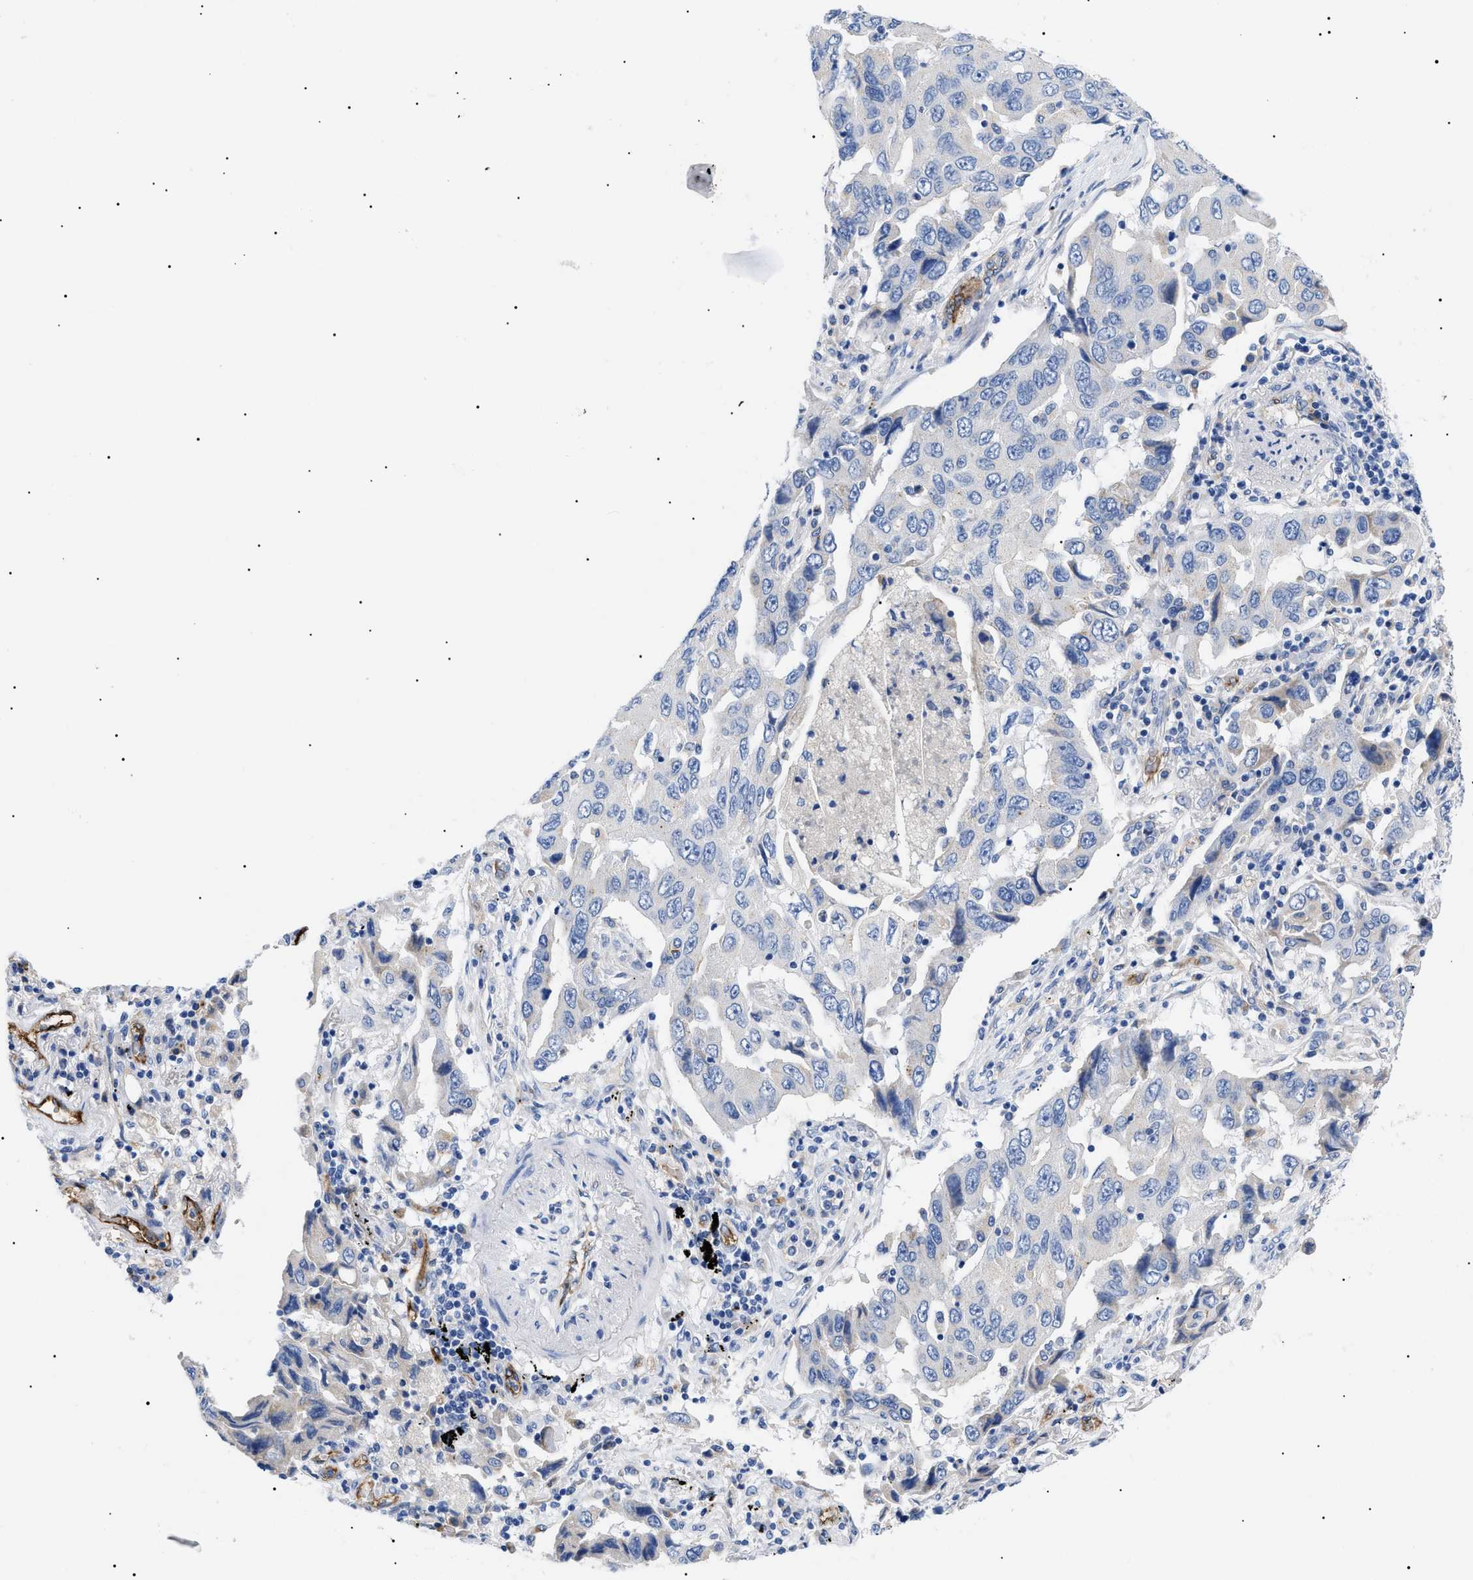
{"staining": {"intensity": "negative", "quantity": "none", "location": "none"}, "tissue": "lung cancer", "cell_type": "Tumor cells", "image_type": "cancer", "snomed": [{"axis": "morphology", "description": "Adenocarcinoma, NOS"}, {"axis": "topography", "description": "Lung"}], "caption": "A micrograph of lung adenocarcinoma stained for a protein reveals no brown staining in tumor cells.", "gene": "ACKR1", "patient": {"sex": "female", "age": 65}}